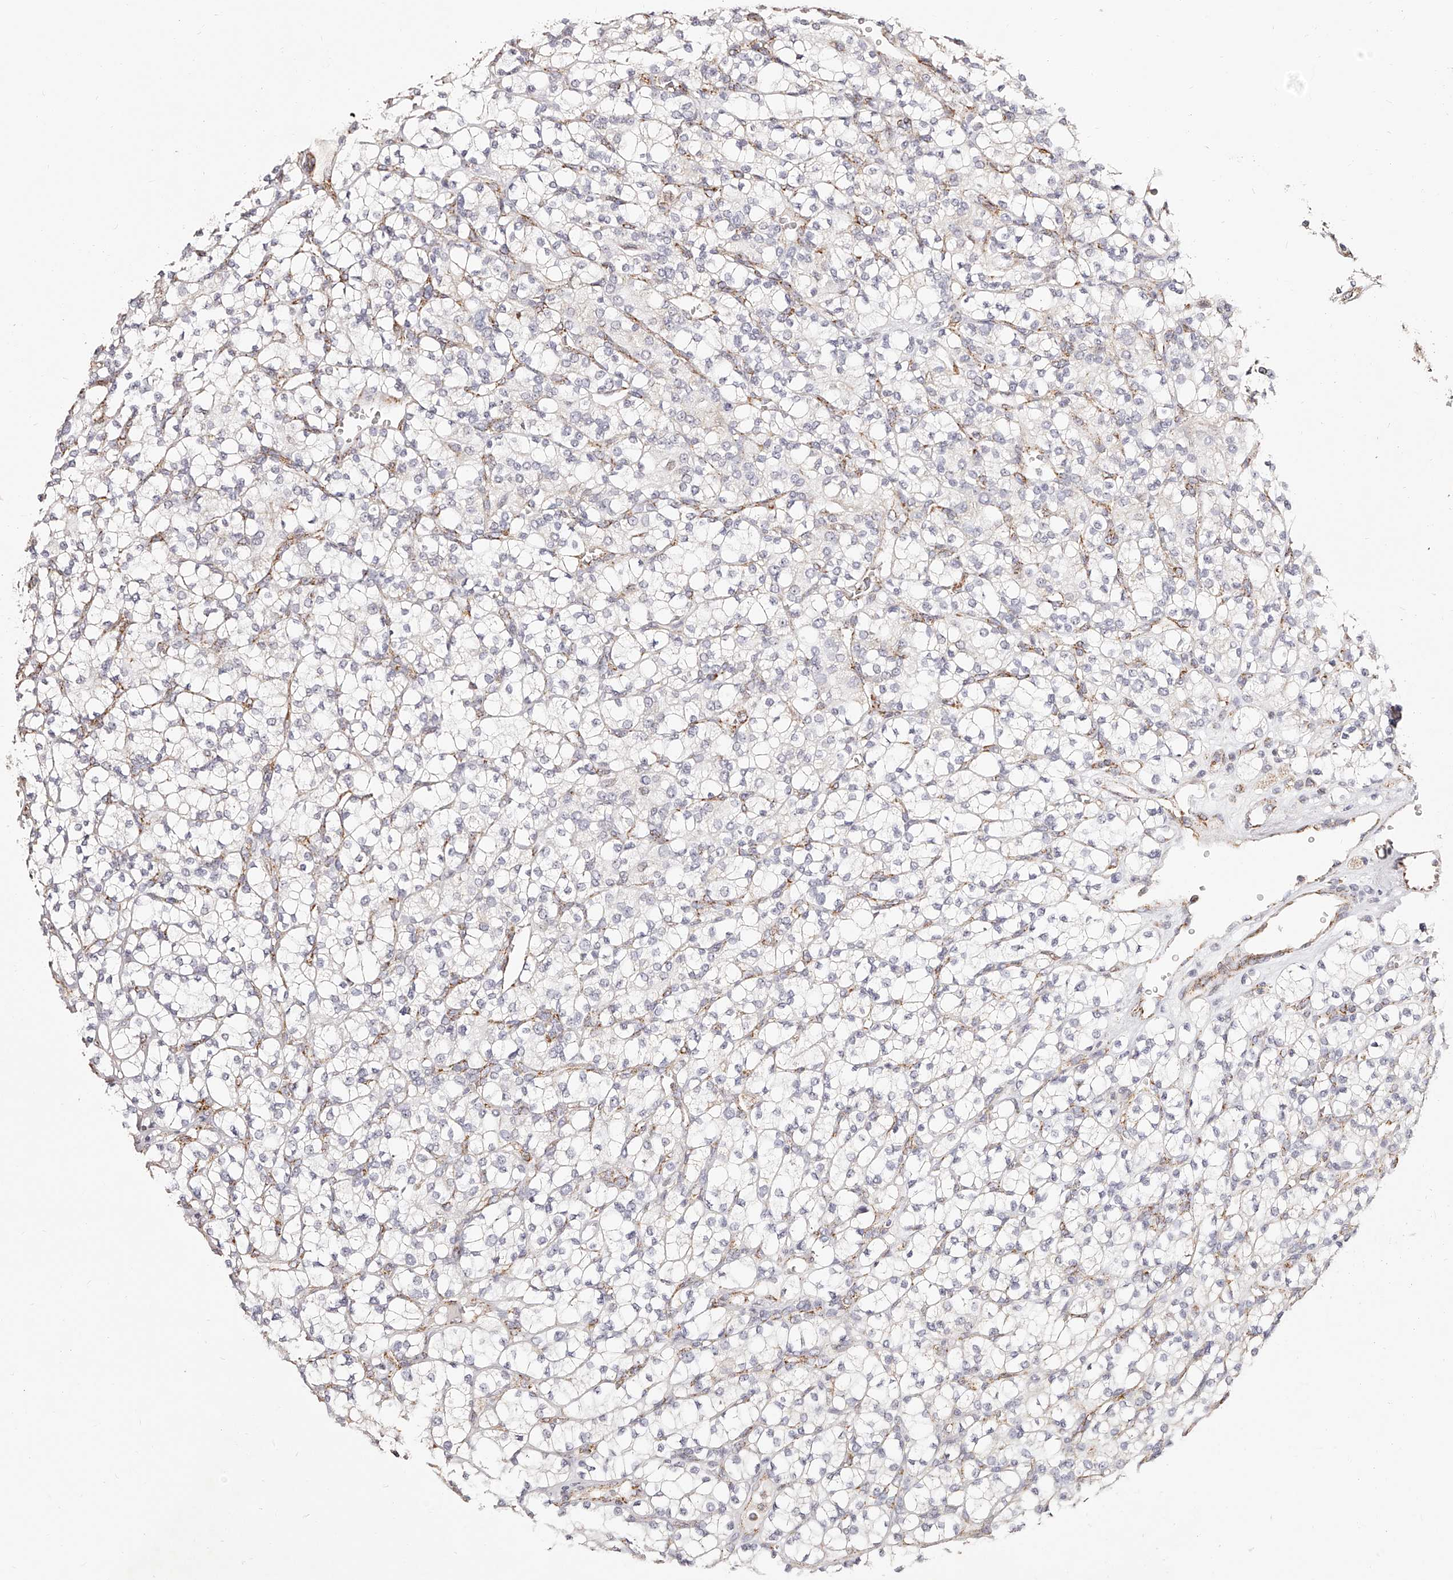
{"staining": {"intensity": "negative", "quantity": "none", "location": "none"}, "tissue": "renal cancer", "cell_type": "Tumor cells", "image_type": "cancer", "snomed": [{"axis": "morphology", "description": "Adenocarcinoma, NOS"}, {"axis": "topography", "description": "Kidney"}], "caption": "Protein analysis of renal cancer (adenocarcinoma) shows no significant positivity in tumor cells.", "gene": "NDUFV3", "patient": {"sex": "male", "age": 77}}